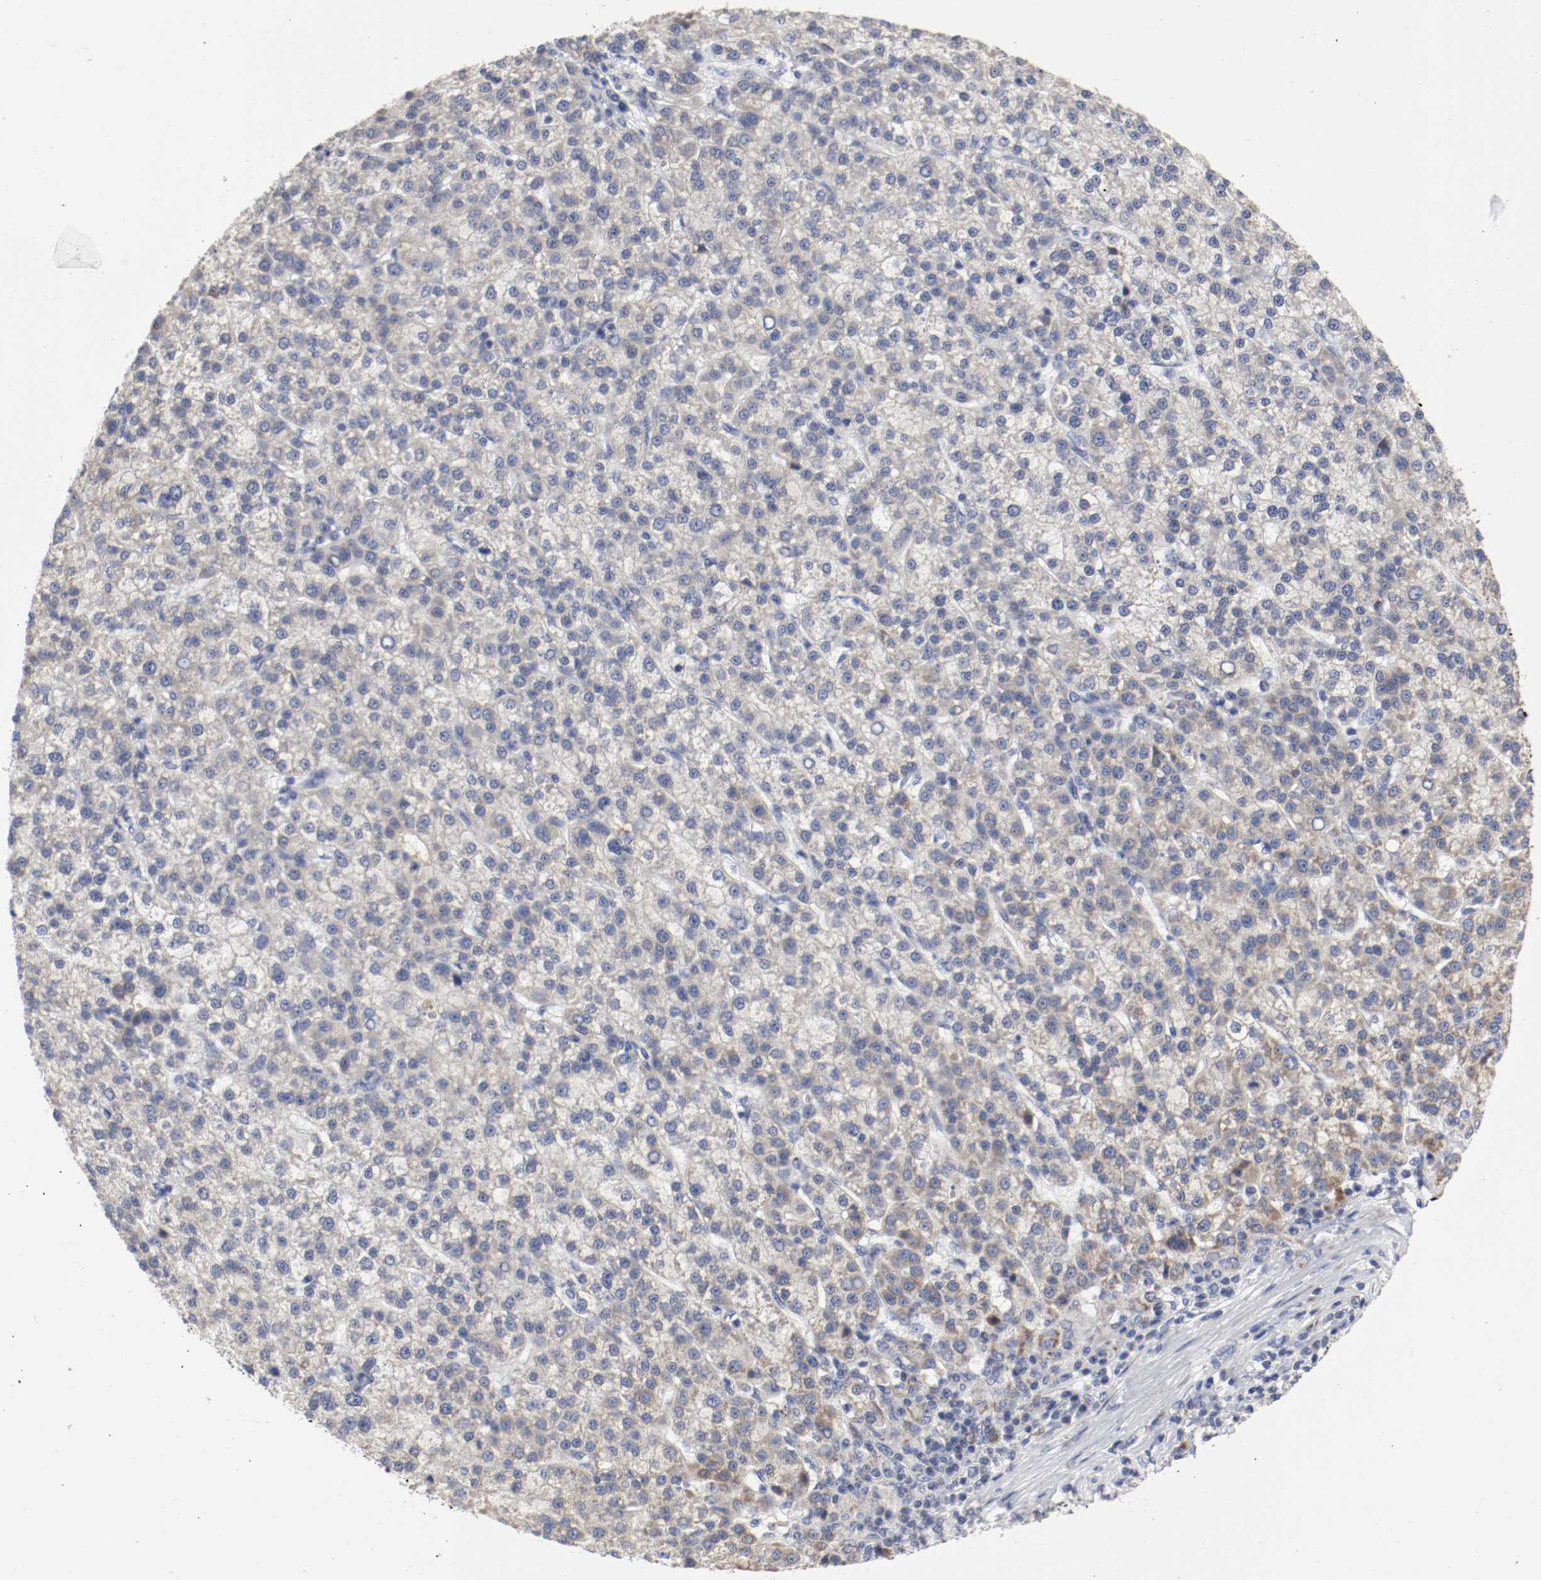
{"staining": {"intensity": "moderate", "quantity": "25%-75%", "location": "cytoplasmic/membranous"}, "tissue": "liver cancer", "cell_type": "Tumor cells", "image_type": "cancer", "snomed": [{"axis": "morphology", "description": "Carcinoma, Hepatocellular, NOS"}, {"axis": "topography", "description": "Liver"}], "caption": "High-power microscopy captured an immunohistochemistry (IHC) photomicrograph of hepatocellular carcinoma (liver), revealing moderate cytoplasmic/membranous positivity in about 25%-75% of tumor cells. (DAB (3,3'-diaminobenzidine) IHC with brightfield microscopy, high magnification).", "gene": "AFG3L2", "patient": {"sex": "female", "age": 58}}